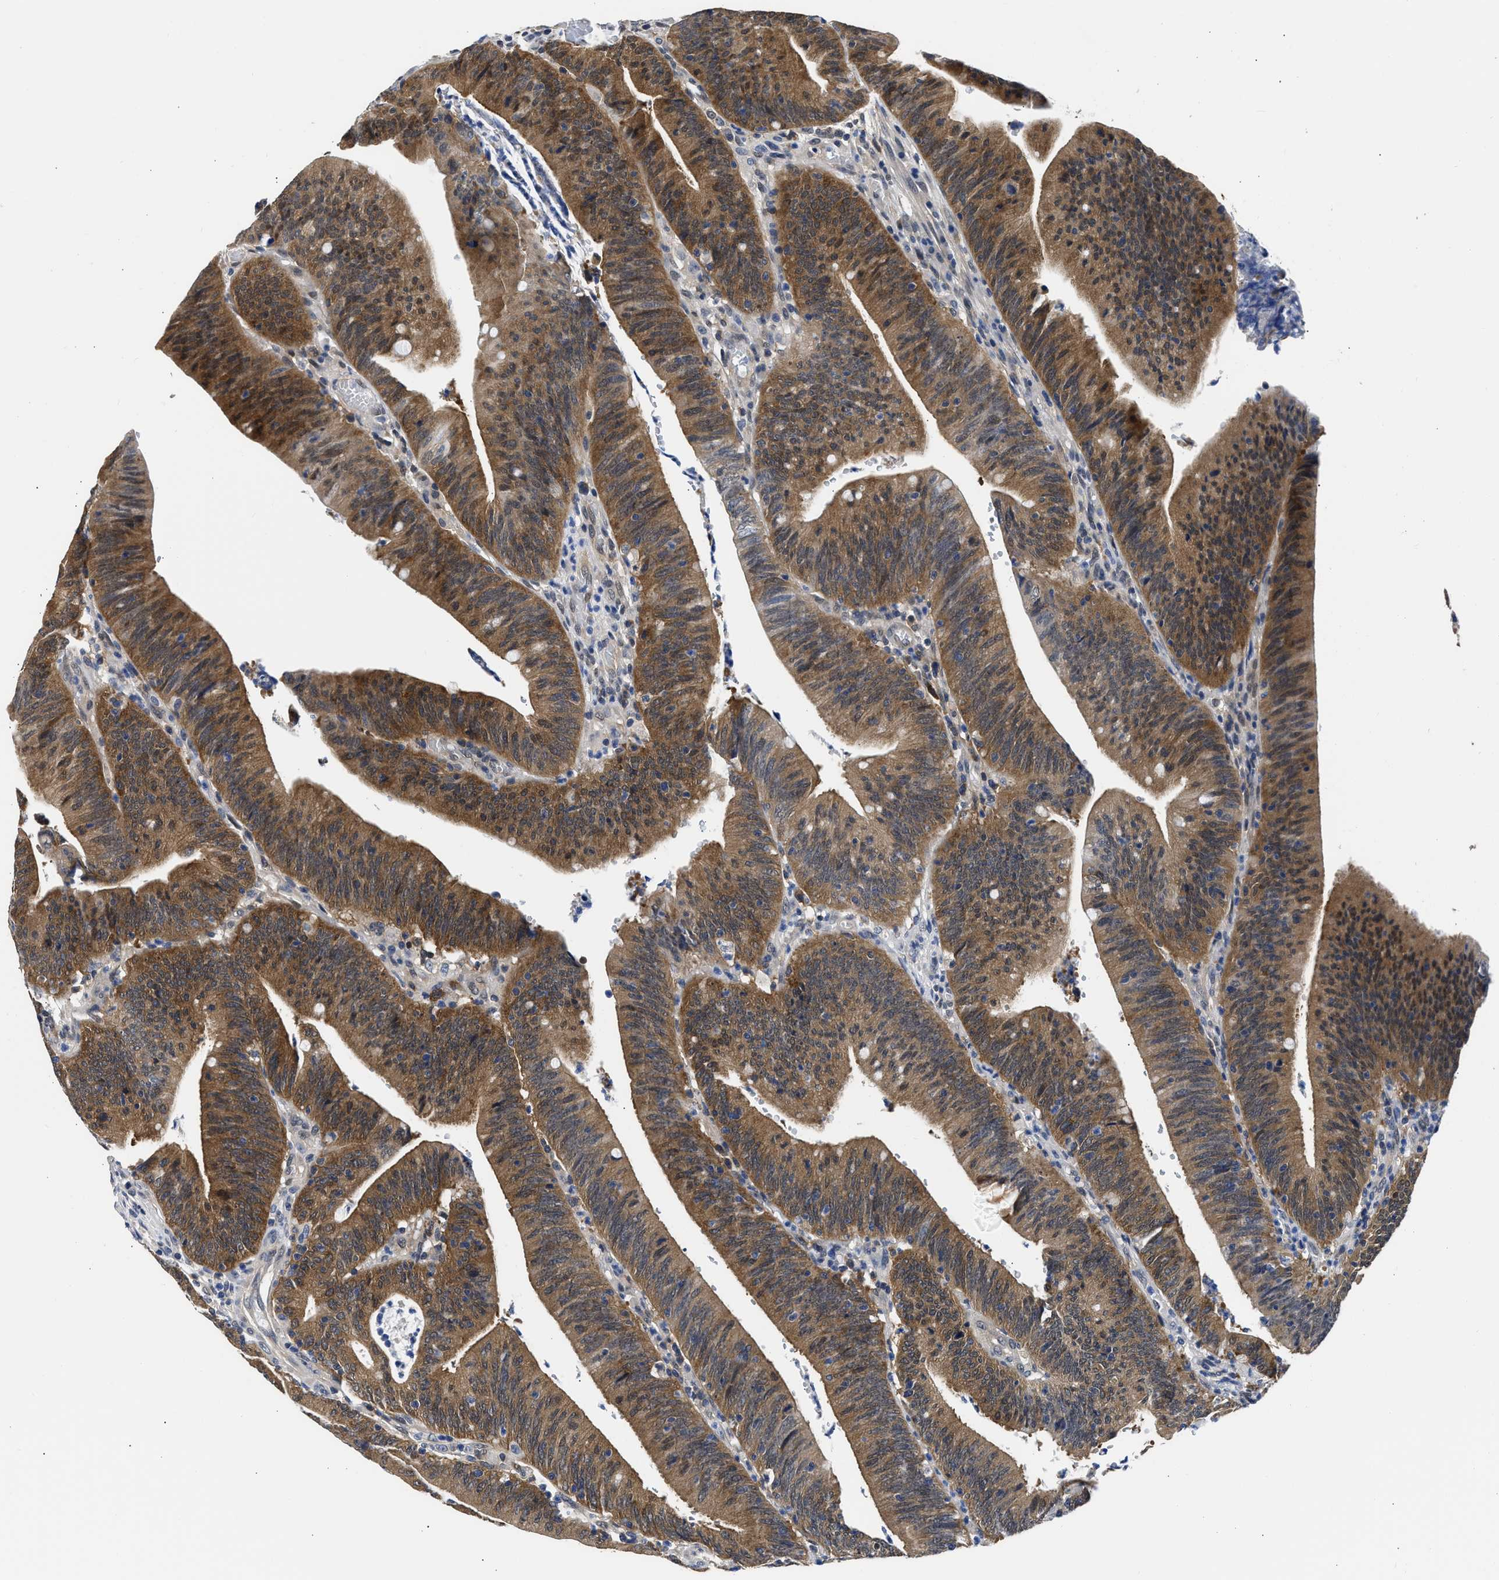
{"staining": {"intensity": "moderate", "quantity": ">75%", "location": "cytoplasmic/membranous"}, "tissue": "colorectal cancer", "cell_type": "Tumor cells", "image_type": "cancer", "snomed": [{"axis": "morphology", "description": "Normal tissue, NOS"}, {"axis": "morphology", "description": "Adenocarcinoma, NOS"}, {"axis": "topography", "description": "Rectum"}], "caption": "Moderate cytoplasmic/membranous protein staining is seen in about >75% of tumor cells in colorectal adenocarcinoma.", "gene": "XPO5", "patient": {"sex": "female", "age": 66}}